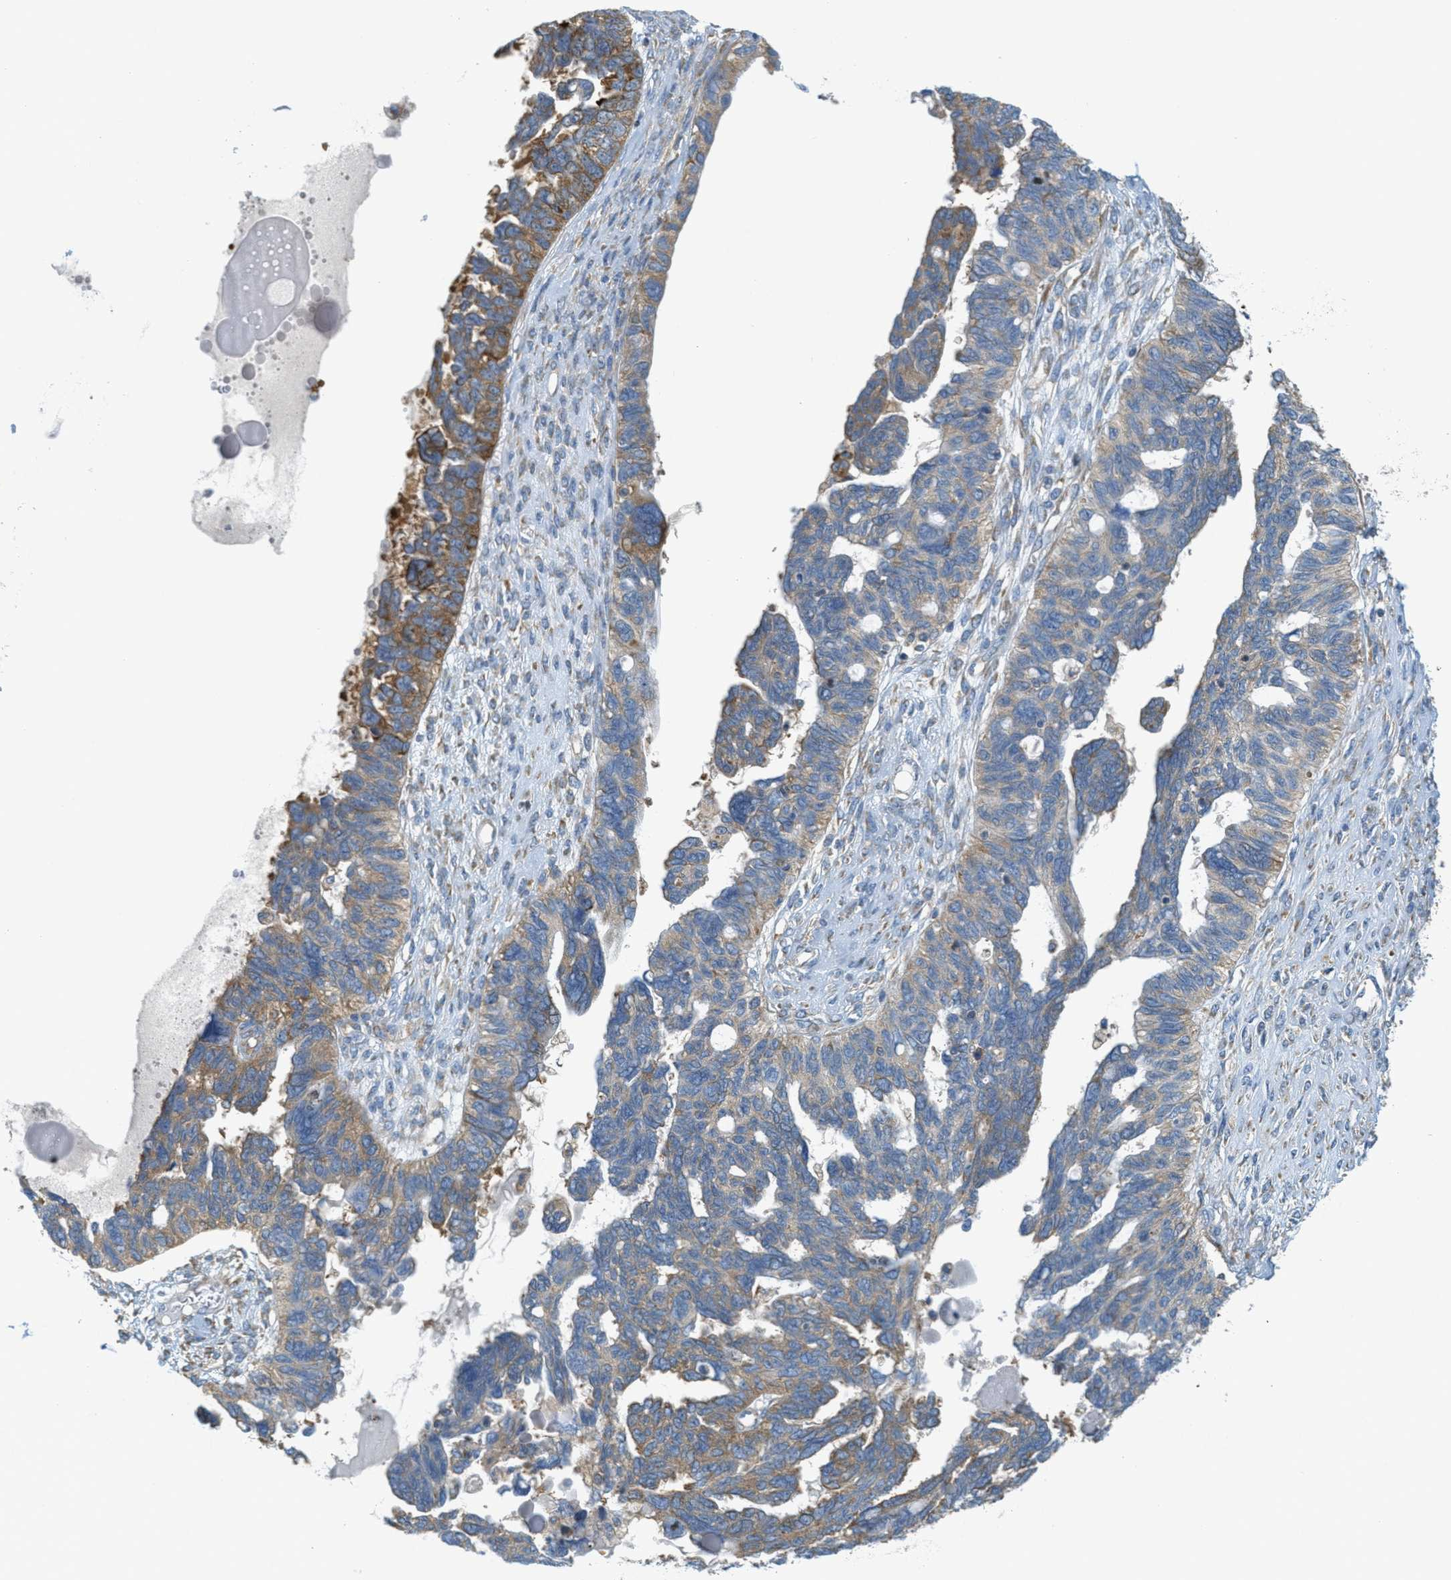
{"staining": {"intensity": "moderate", "quantity": "<25%", "location": "cytoplasmic/membranous"}, "tissue": "ovarian cancer", "cell_type": "Tumor cells", "image_type": "cancer", "snomed": [{"axis": "morphology", "description": "Cystadenocarcinoma, serous, NOS"}, {"axis": "topography", "description": "Ovary"}], "caption": "Immunohistochemistry (IHC) micrograph of ovarian cancer stained for a protein (brown), which shows low levels of moderate cytoplasmic/membranous staining in approximately <25% of tumor cells.", "gene": "ABCF1", "patient": {"sex": "female", "age": 79}}